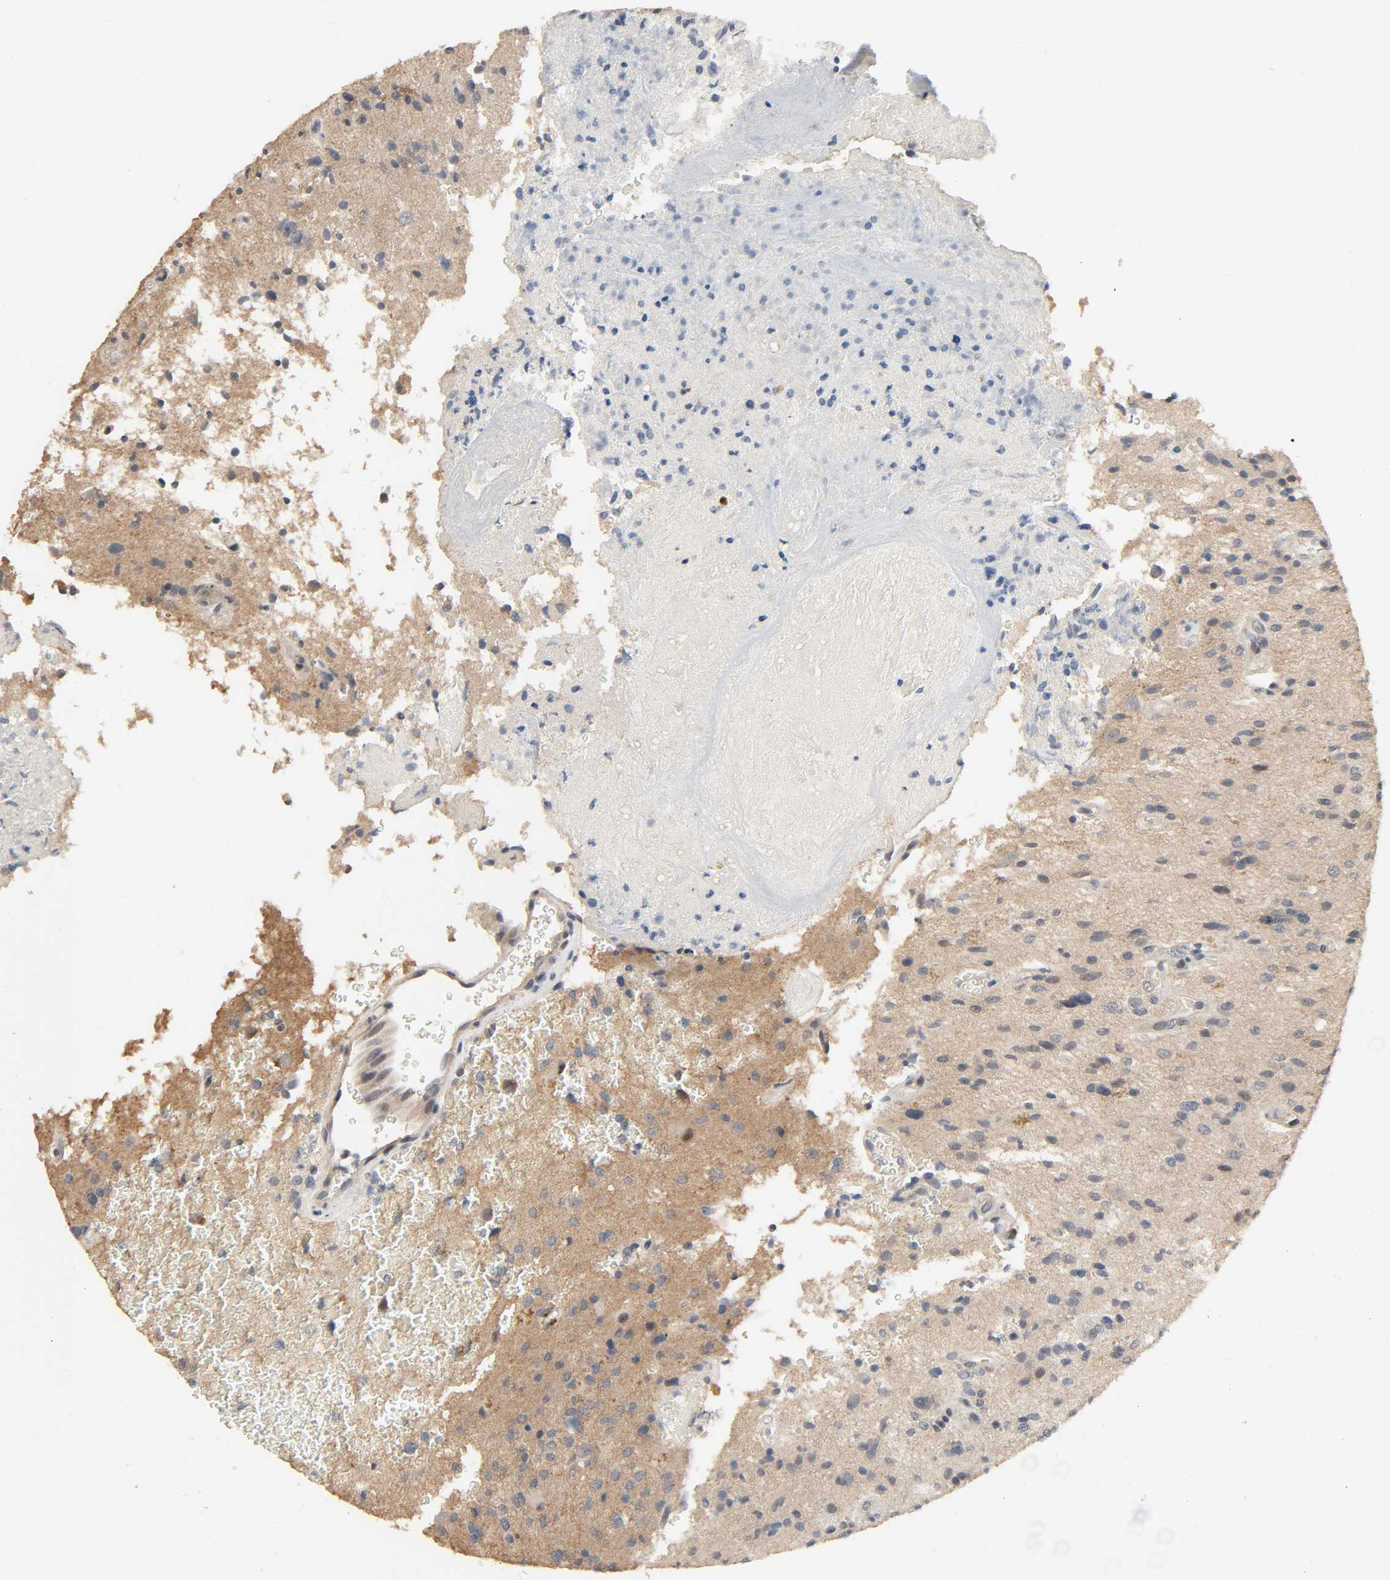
{"staining": {"intensity": "moderate", "quantity": "<25%", "location": "cytoplasmic/membranous"}, "tissue": "glioma", "cell_type": "Tumor cells", "image_type": "cancer", "snomed": [{"axis": "morphology", "description": "Normal tissue, NOS"}, {"axis": "morphology", "description": "Glioma, malignant, High grade"}, {"axis": "topography", "description": "Cerebral cortex"}], "caption": "High-magnification brightfield microscopy of glioma stained with DAB (brown) and counterstained with hematoxylin (blue). tumor cells exhibit moderate cytoplasmic/membranous staining is identified in approximately<25% of cells.", "gene": "MAGEA8", "patient": {"sex": "male", "age": 75}}